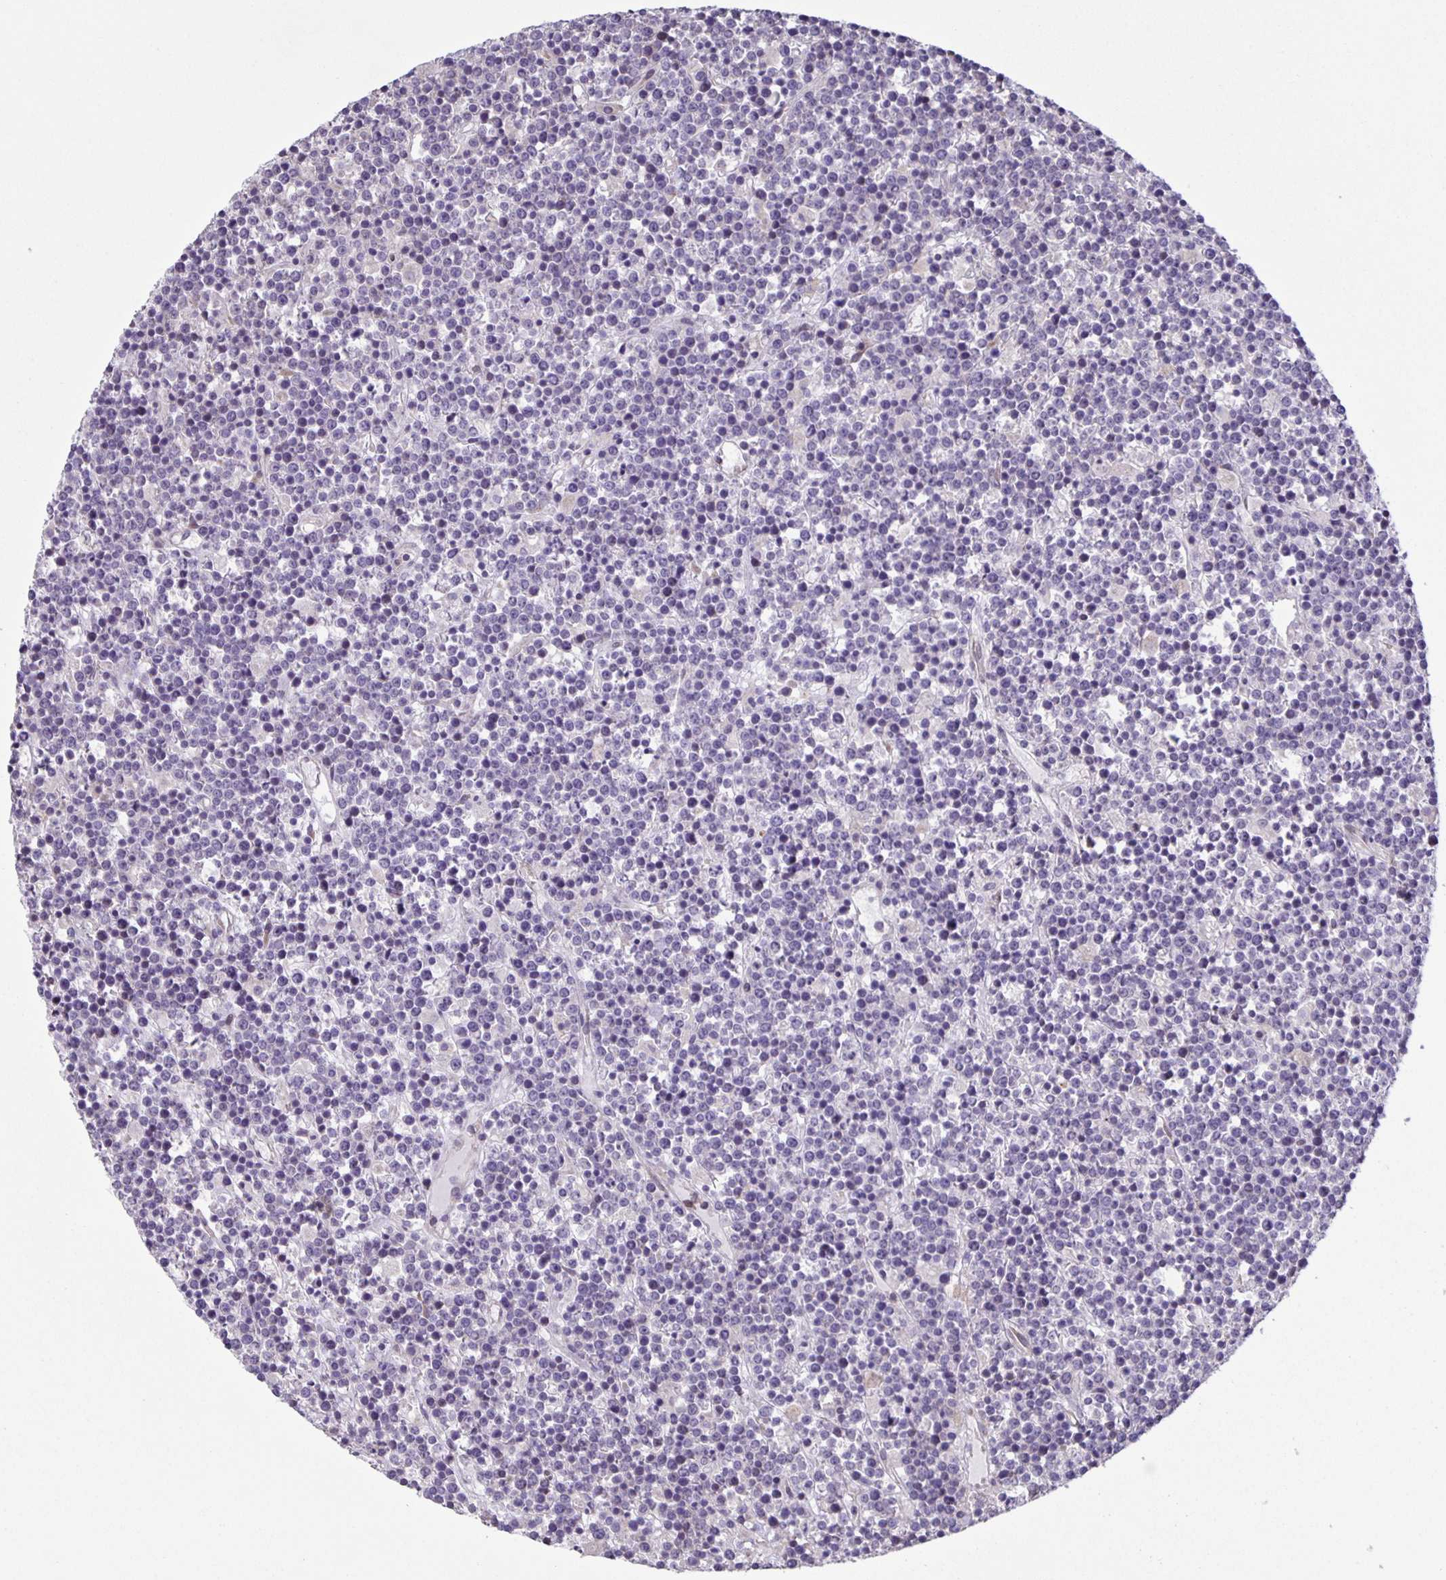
{"staining": {"intensity": "negative", "quantity": "none", "location": "none"}, "tissue": "lymphoma", "cell_type": "Tumor cells", "image_type": "cancer", "snomed": [{"axis": "morphology", "description": "Malignant lymphoma, non-Hodgkin's type, High grade"}, {"axis": "topography", "description": "Ovary"}], "caption": "Photomicrograph shows no protein expression in tumor cells of malignant lymphoma, non-Hodgkin's type (high-grade) tissue. (IHC, brightfield microscopy, high magnification).", "gene": "MAPK12", "patient": {"sex": "female", "age": 56}}